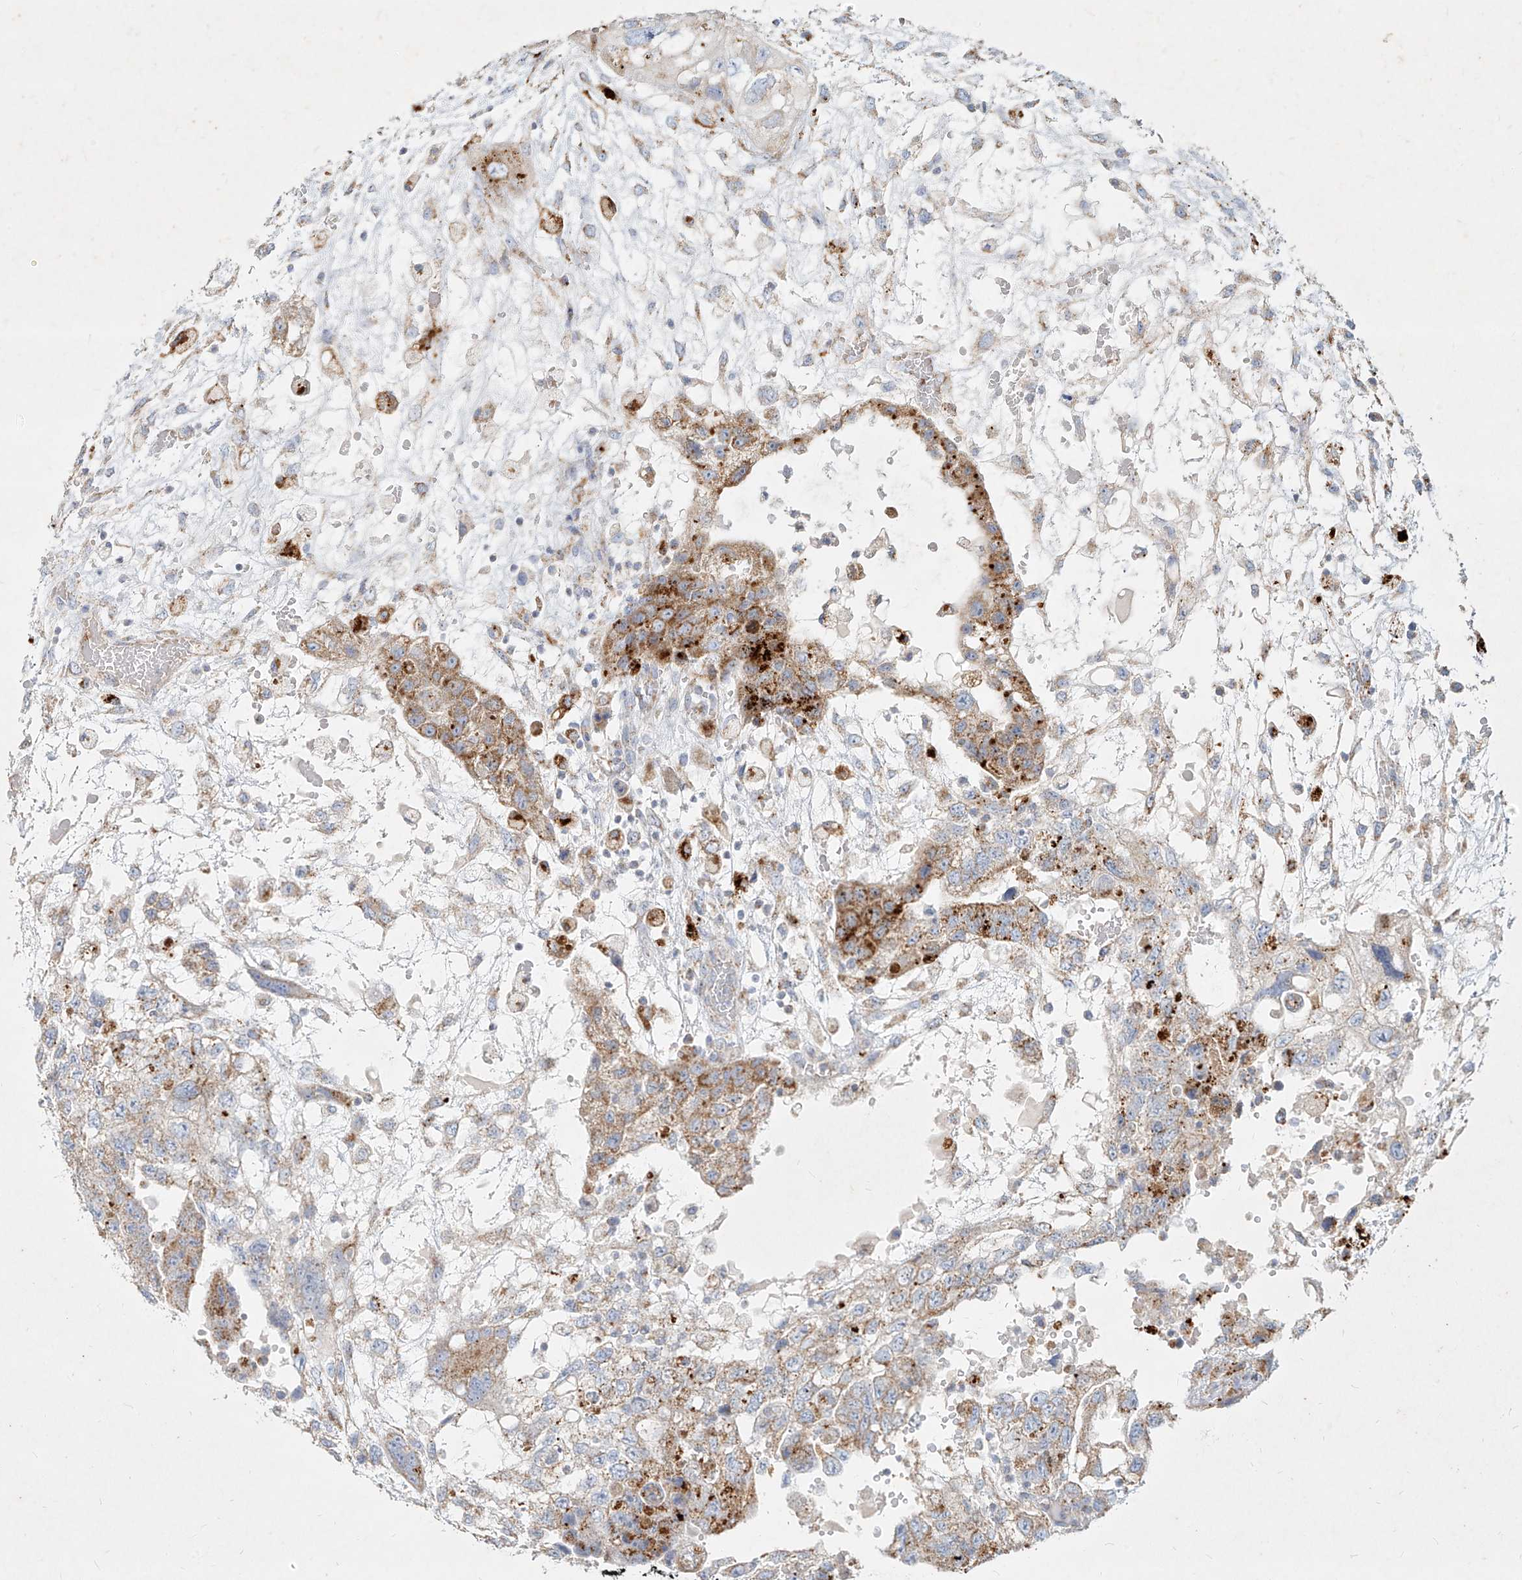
{"staining": {"intensity": "moderate", "quantity": "25%-75%", "location": "cytoplasmic/membranous"}, "tissue": "testis cancer", "cell_type": "Tumor cells", "image_type": "cancer", "snomed": [{"axis": "morphology", "description": "Carcinoma, Embryonal, NOS"}, {"axis": "topography", "description": "Testis"}], "caption": "Immunohistochemistry of testis embryonal carcinoma demonstrates medium levels of moderate cytoplasmic/membranous expression in approximately 25%-75% of tumor cells. (IHC, brightfield microscopy, high magnification).", "gene": "MTX2", "patient": {"sex": "male", "age": 36}}